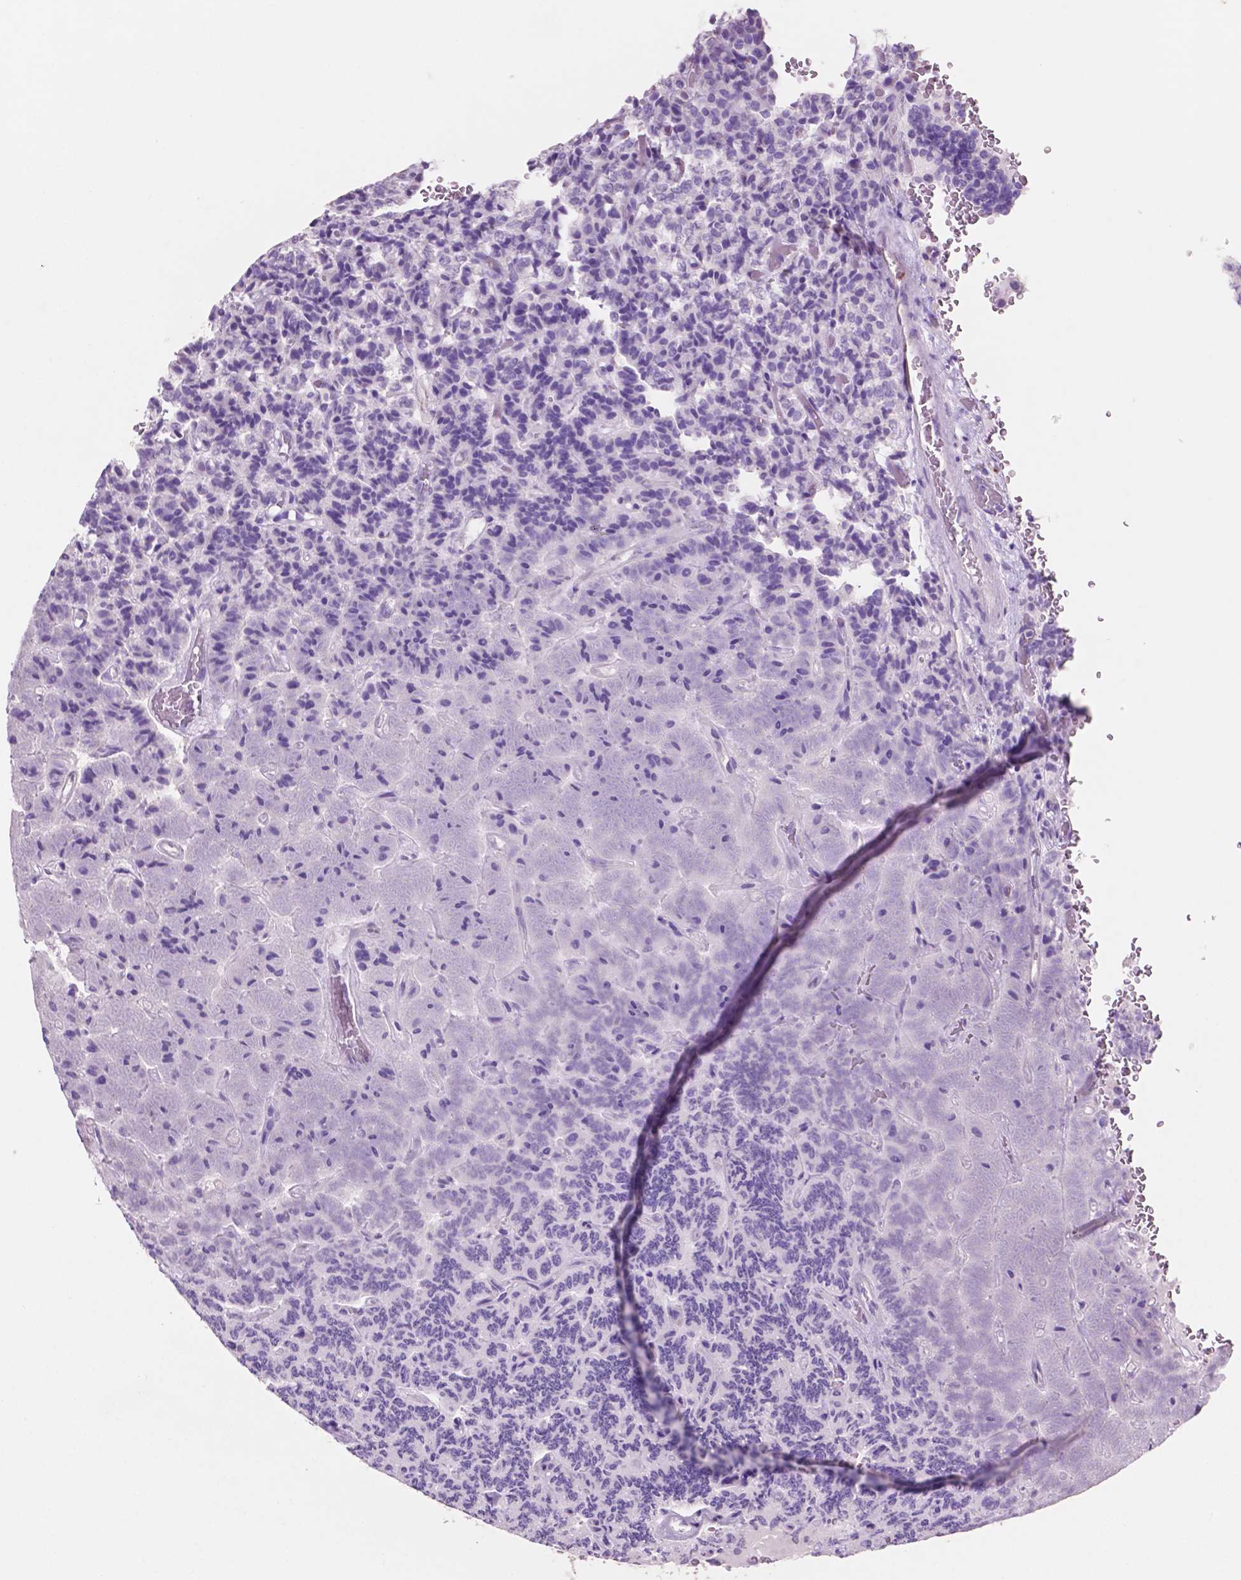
{"staining": {"intensity": "negative", "quantity": "none", "location": "none"}, "tissue": "carcinoid", "cell_type": "Tumor cells", "image_type": "cancer", "snomed": [{"axis": "morphology", "description": "Carcinoid, malignant, NOS"}, {"axis": "topography", "description": "Pancreas"}], "caption": "This photomicrograph is of carcinoid (malignant) stained with immunohistochemistry to label a protein in brown with the nuclei are counter-stained blue. There is no expression in tumor cells.", "gene": "IDO1", "patient": {"sex": "male", "age": 36}}